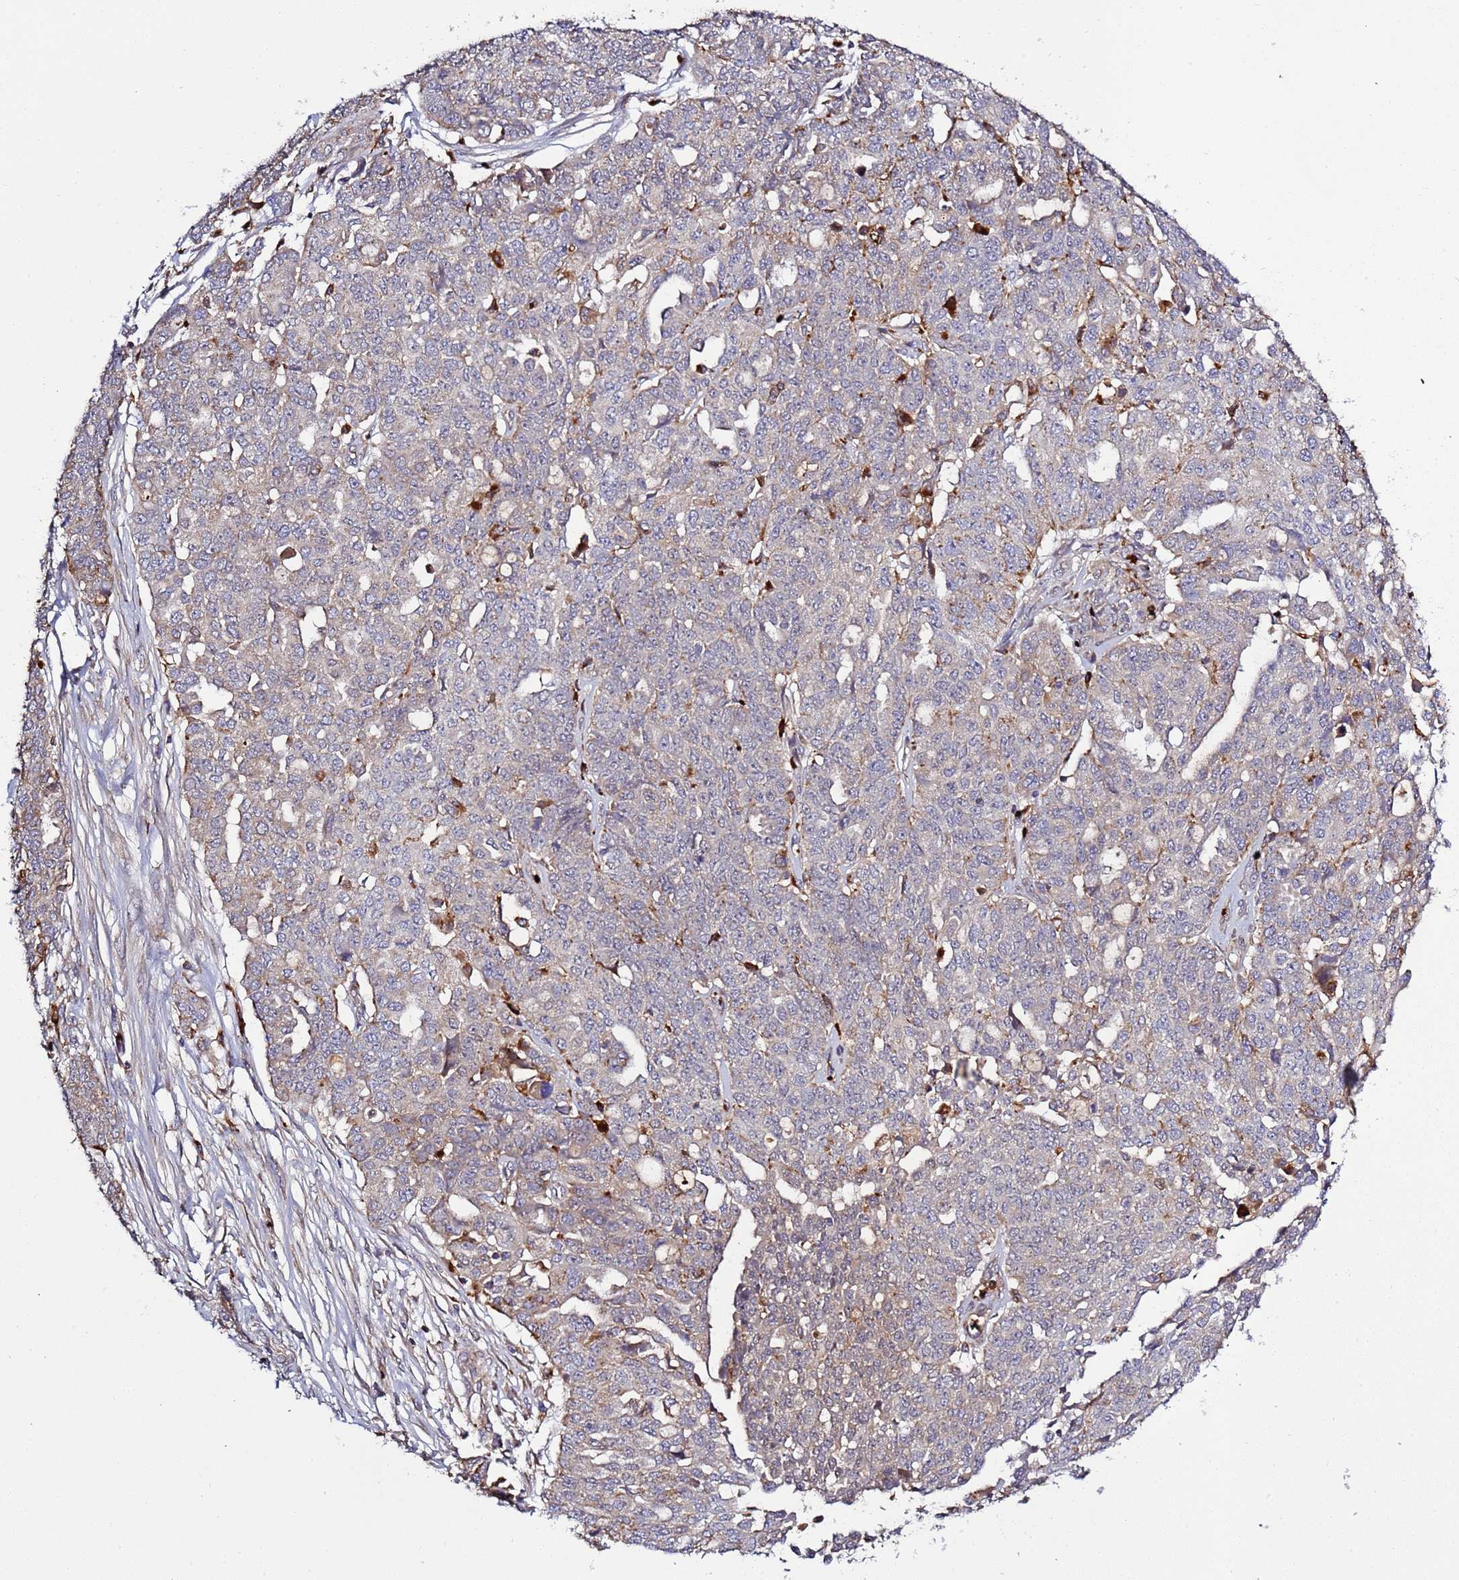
{"staining": {"intensity": "weak", "quantity": "25%-75%", "location": "cytoplasmic/membranous"}, "tissue": "ovarian cancer", "cell_type": "Tumor cells", "image_type": "cancer", "snomed": [{"axis": "morphology", "description": "Cystadenocarcinoma, serous, NOS"}, {"axis": "topography", "description": "Soft tissue"}, {"axis": "topography", "description": "Ovary"}], "caption": "An immunohistochemistry histopathology image of tumor tissue is shown. Protein staining in brown highlights weak cytoplasmic/membranous positivity in ovarian cancer (serous cystadenocarcinoma) within tumor cells.", "gene": "VPS36", "patient": {"sex": "female", "age": 57}}